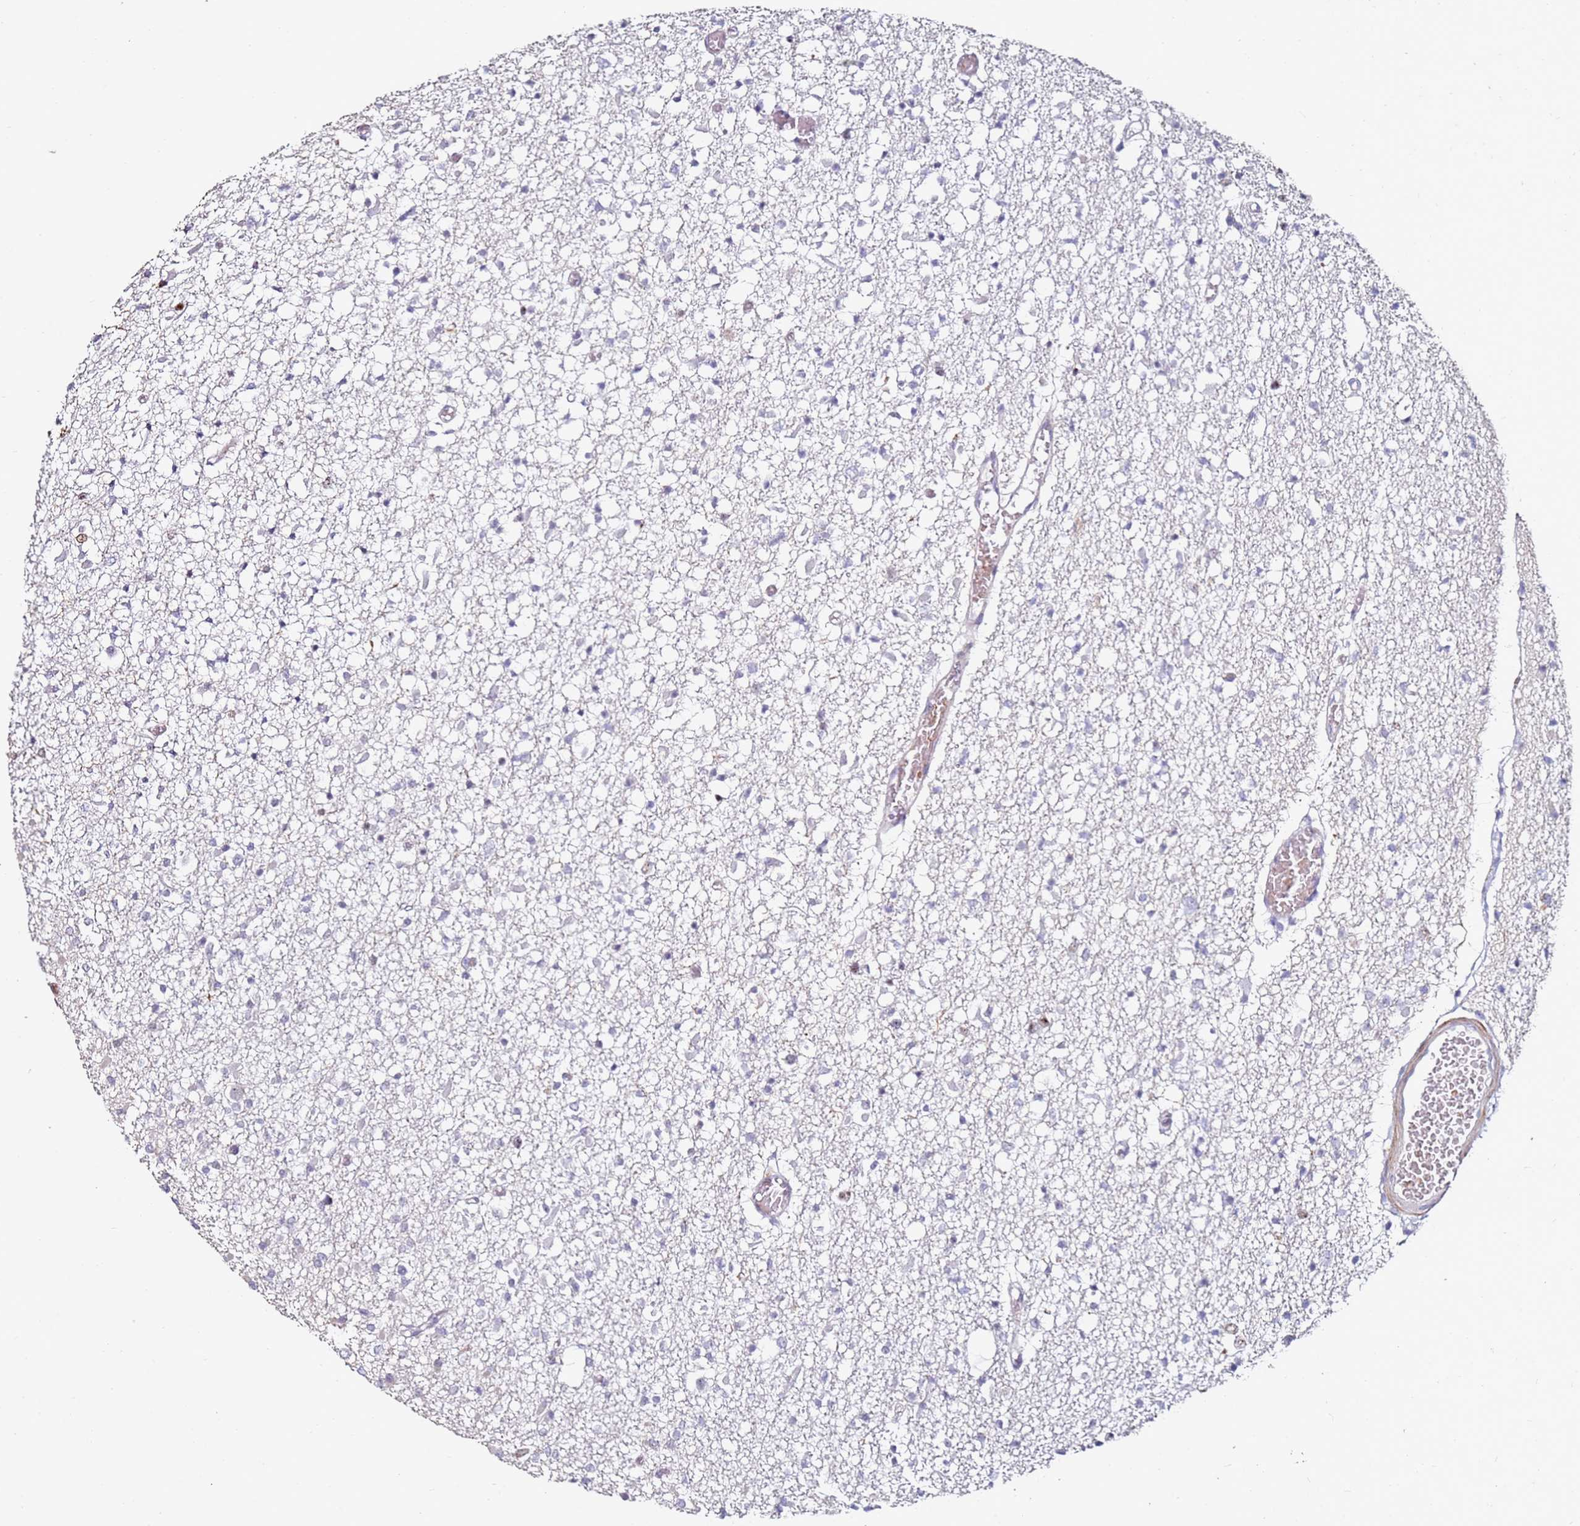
{"staining": {"intensity": "negative", "quantity": "none", "location": "none"}, "tissue": "glioma", "cell_type": "Tumor cells", "image_type": "cancer", "snomed": [{"axis": "morphology", "description": "Glioma, malignant, Low grade"}, {"axis": "topography", "description": "Brain"}], "caption": "This is an immunohistochemistry (IHC) photomicrograph of human malignant low-grade glioma. There is no expression in tumor cells.", "gene": "RARS2", "patient": {"sex": "female", "age": 22}}